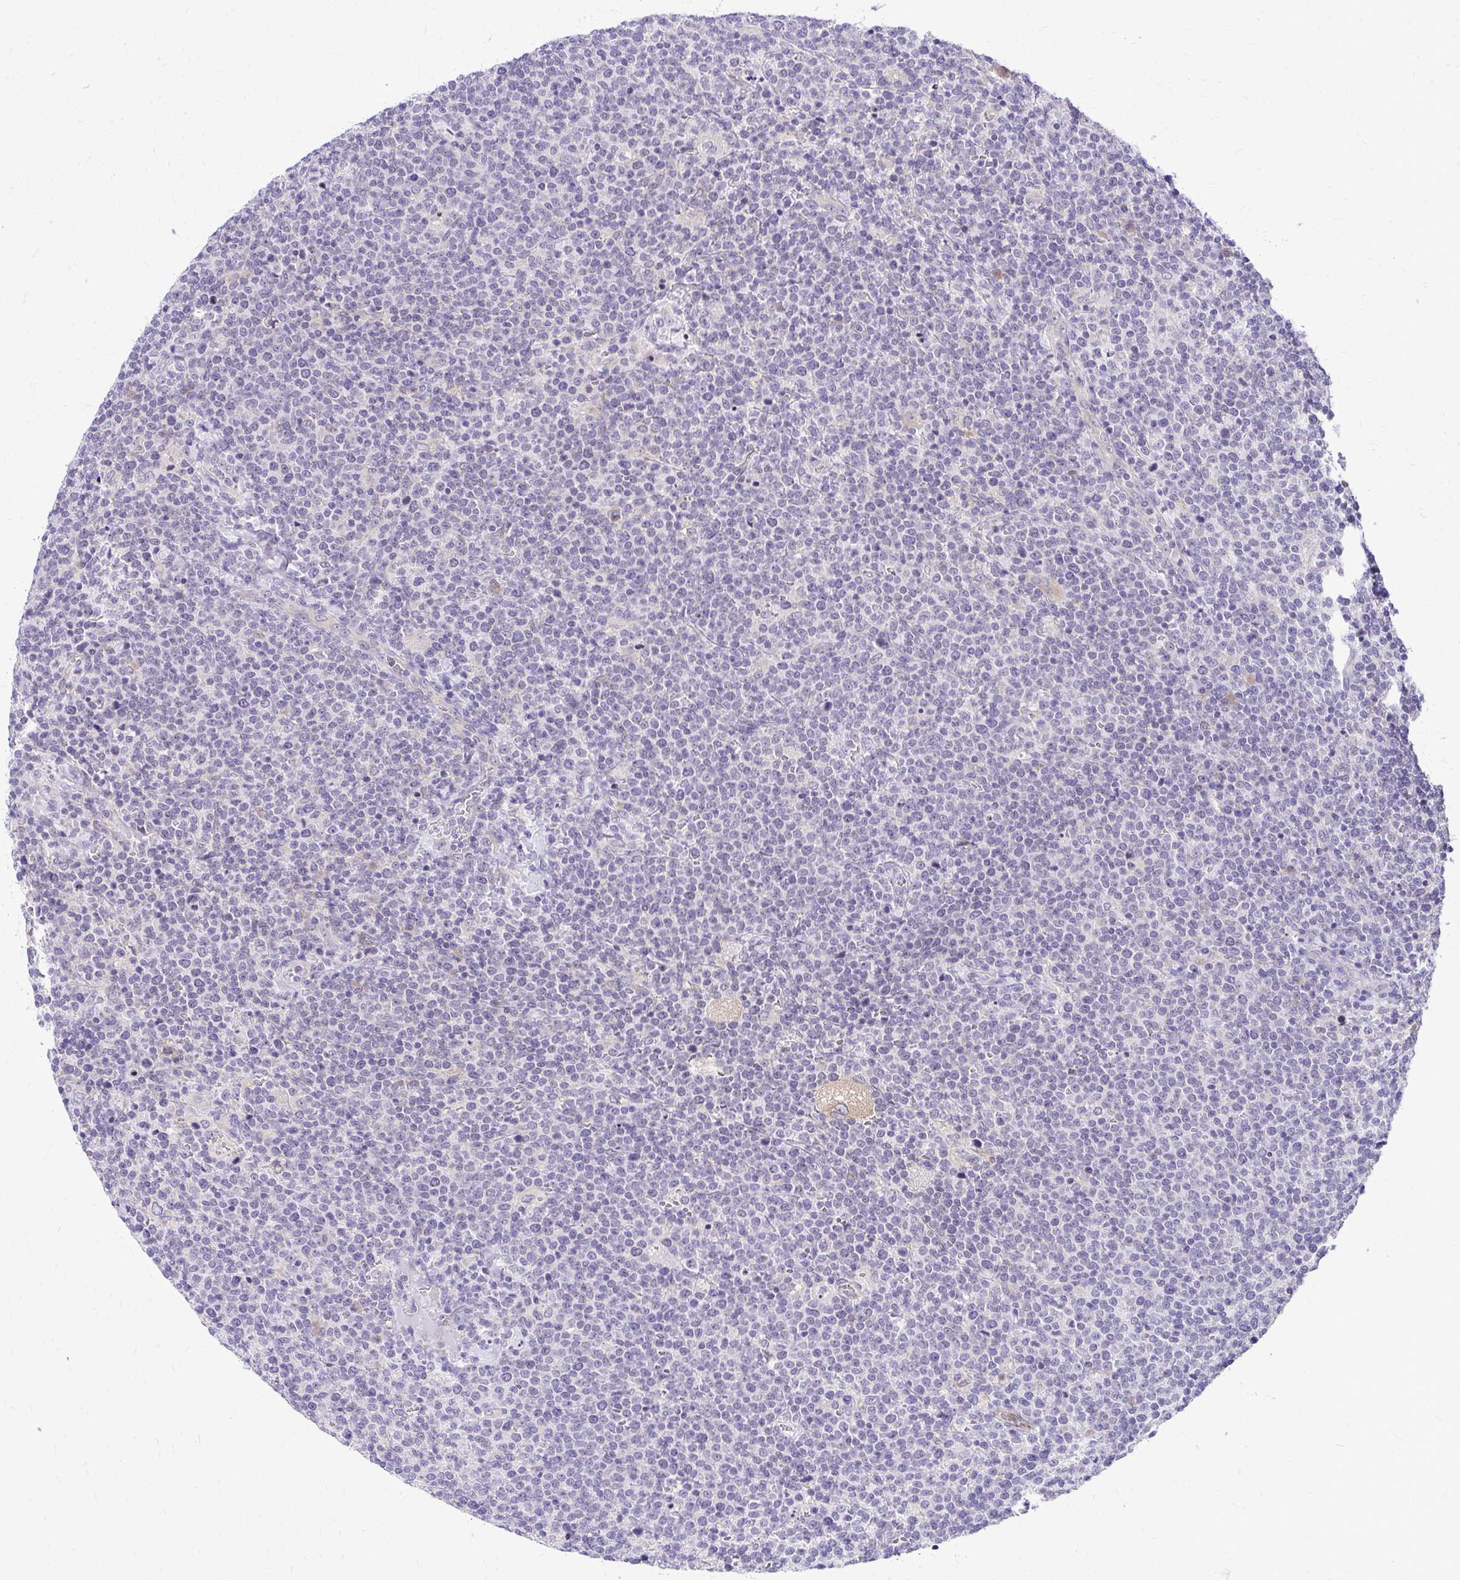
{"staining": {"intensity": "negative", "quantity": "none", "location": "none"}, "tissue": "lymphoma", "cell_type": "Tumor cells", "image_type": "cancer", "snomed": [{"axis": "morphology", "description": "Malignant lymphoma, non-Hodgkin's type, High grade"}, {"axis": "topography", "description": "Lymph node"}], "caption": "Lymphoma was stained to show a protein in brown. There is no significant expression in tumor cells.", "gene": "NIFK", "patient": {"sex": "male", "age": 61}}